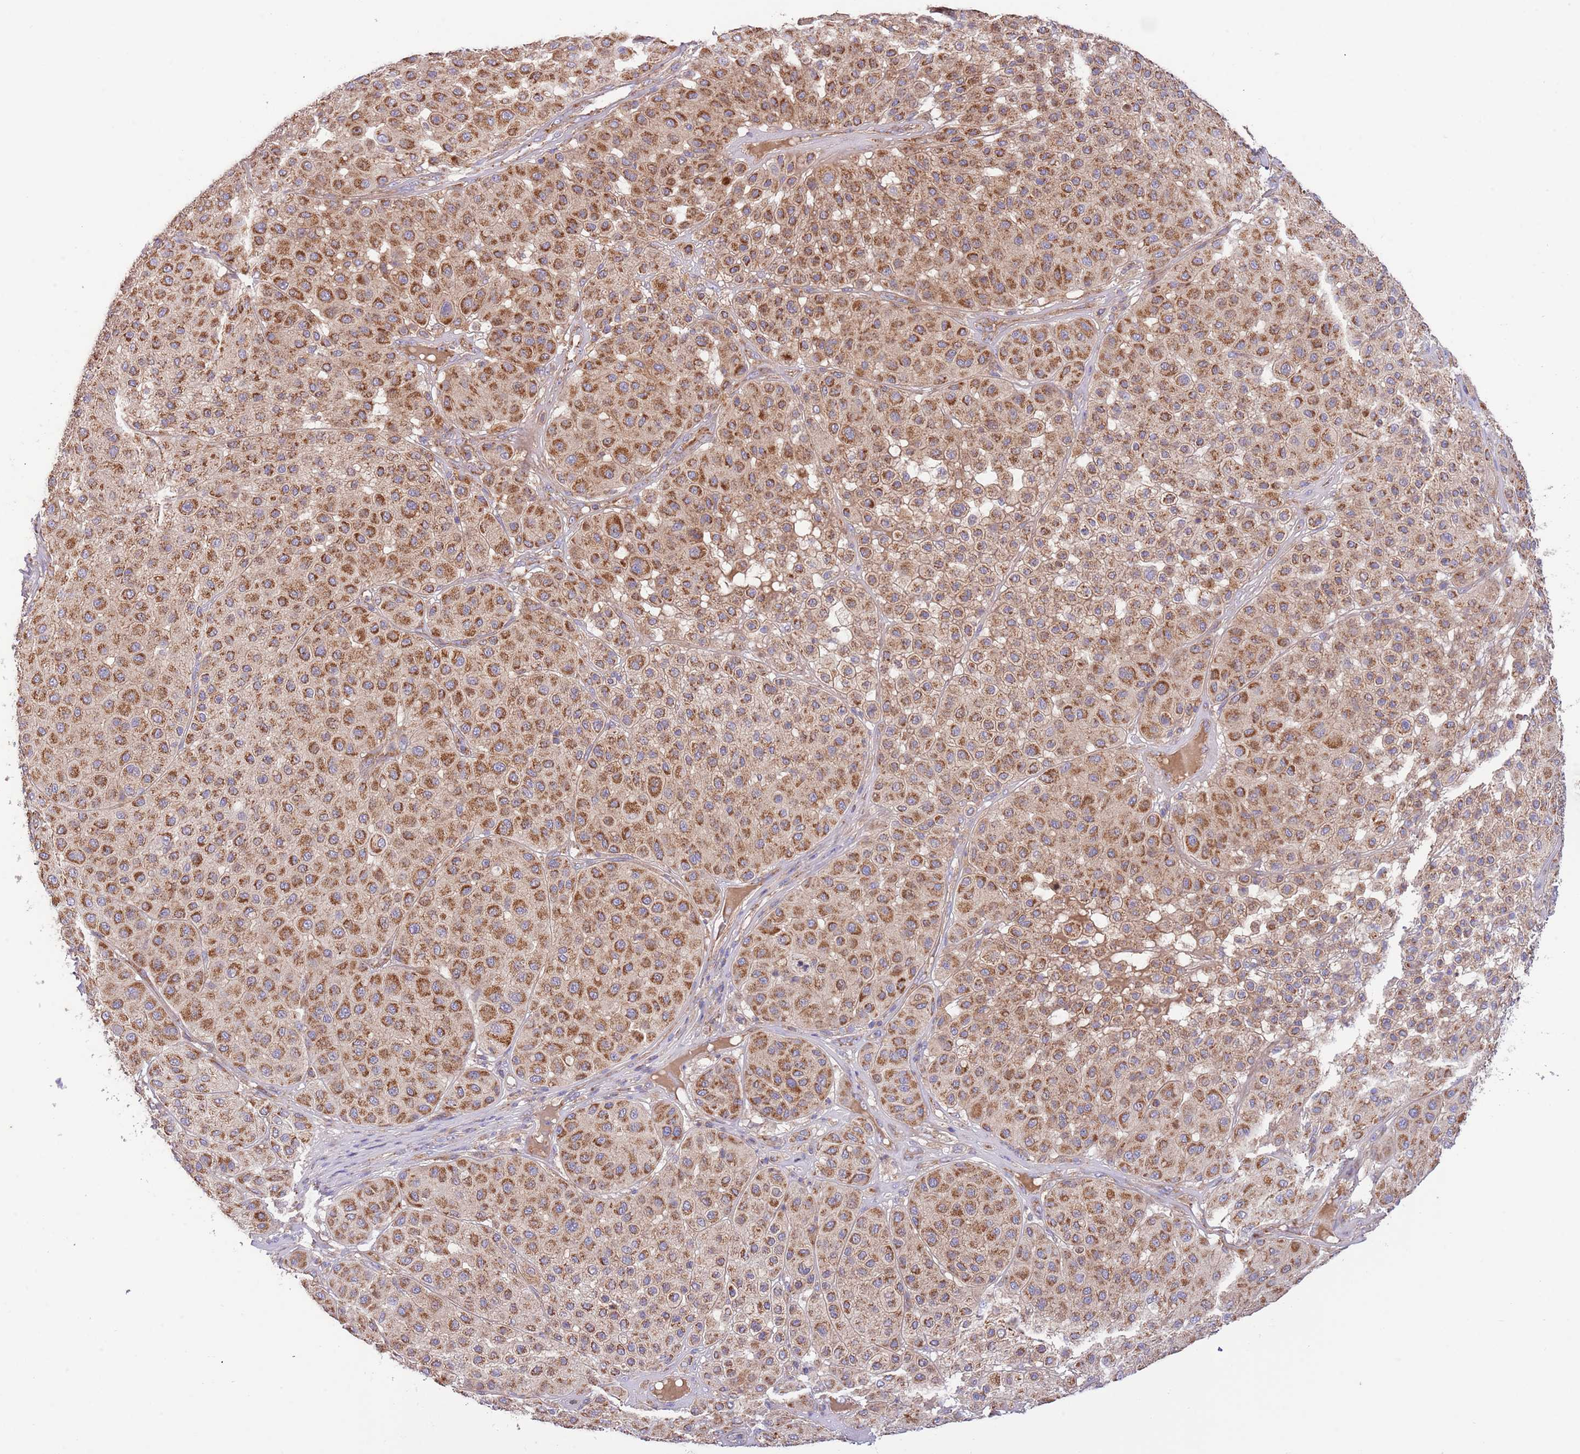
{"staining": {"intensity": "strong", "quantity": ">75%", "location": "cytoplasmic/membranous"}, "tissue": "melanoma", "cell_type": "Tumor cells", "image_type": "cancer", "snomed": [{"axis": "morphology", "description": "Malignant melanoma, Metastatic site"}, {"axis": "topography", "description": "Smooth muscle"}], "caption": "Strong cytoplasmic/membranous staining is identified in approximately >75% of tumor cells in malignant melanoma (metastatic site).", "gene": "DNAJA3", "patient": {"sex": "male", "age": 41}}